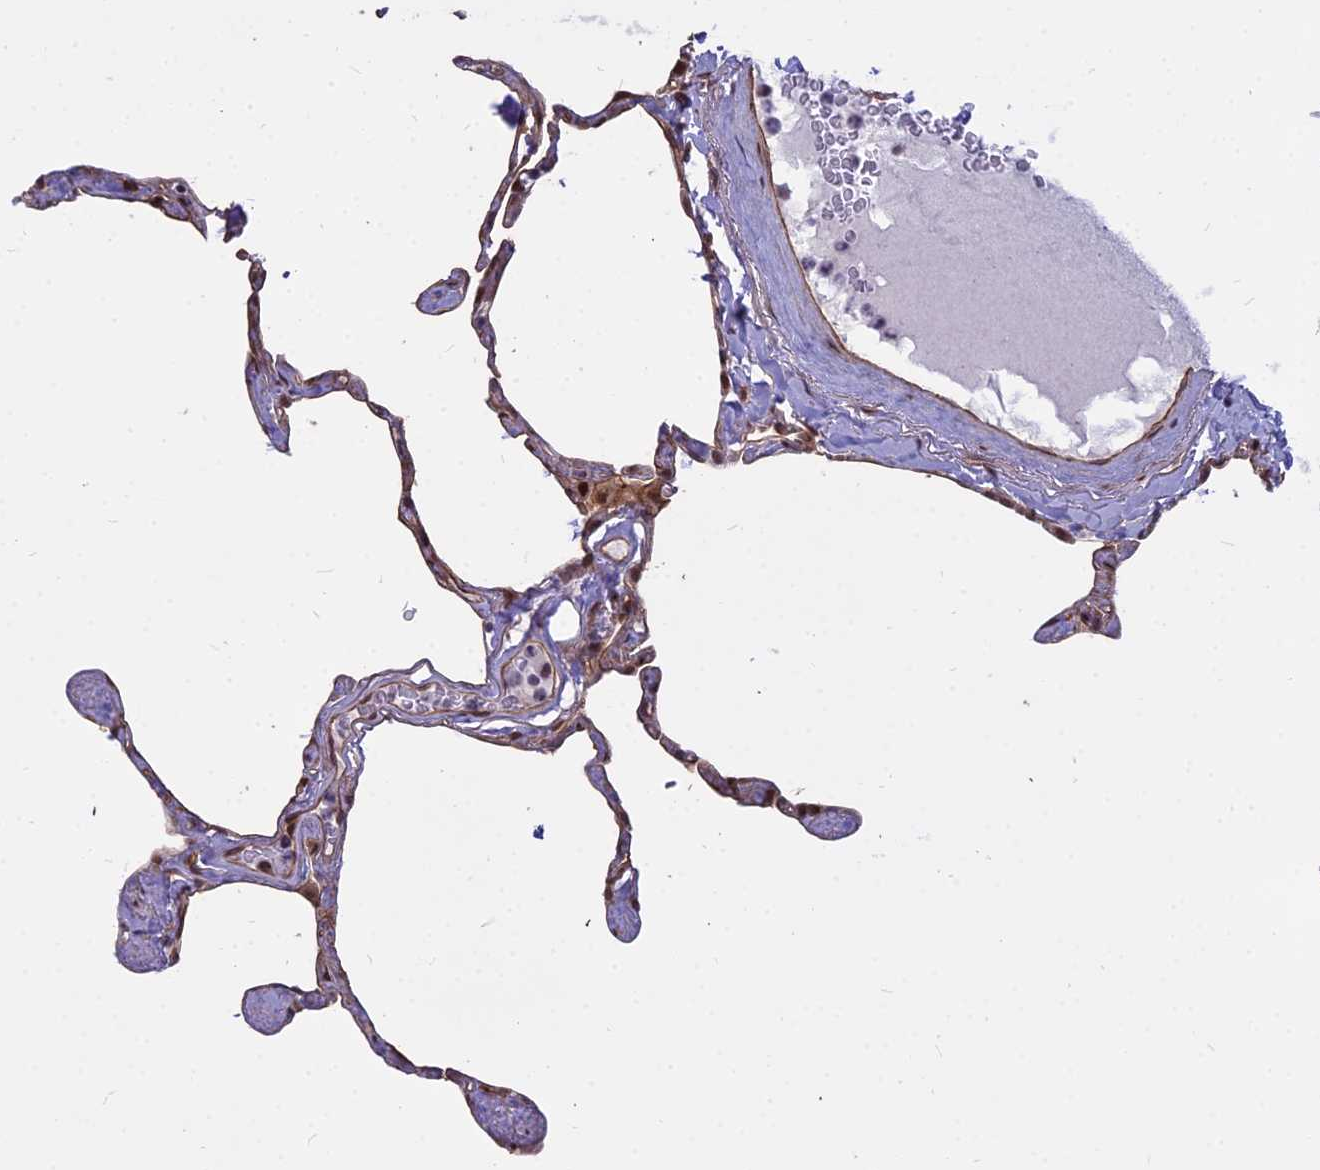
{"staining": {"intensity": "moderate", "quantity": "25%-75%", "location": "nuclear"}, "tissue": "lung", "cell_type": "Alveolar cells", "image_type": "normal", "snomed": [{"axis": "morphology", "description": "Normal tissue, NOS"}, {"axis": "topography", "description": "Lung"}], "caption": "Alveolar cells demonstrate medium levels of moderate nuclear staining in about 25%-75% of cells in unremarkable human lung.", "gene": "ALG10B", "patient": {"sex": "male", "age": 65}}